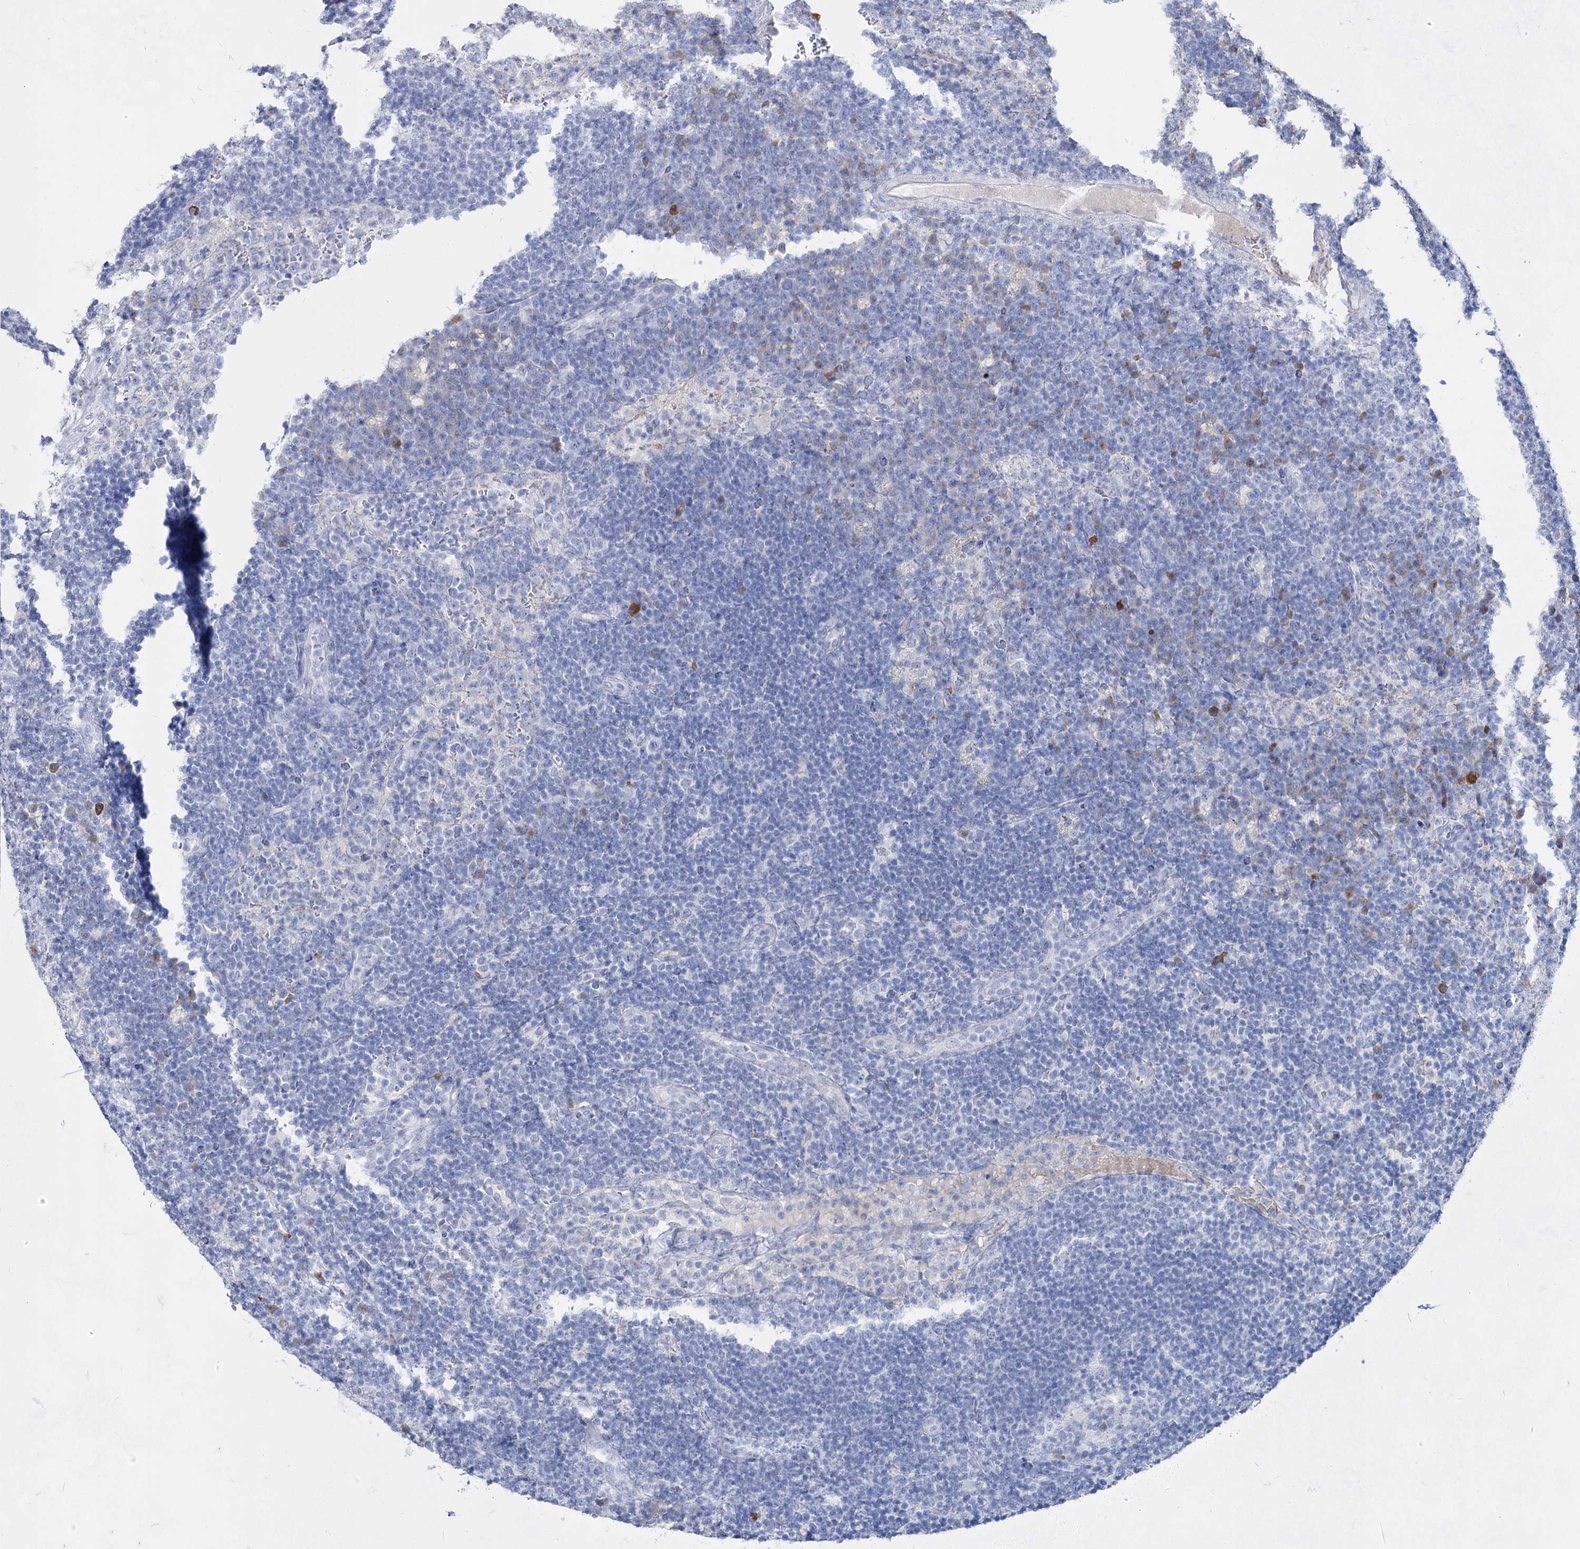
{"staining": {"intensity": "negative", "quantity": "none", "location": "none"}, "tissue": "lymph node", "cell_type": "Germinal center cells", "image_type": "normal", "snomed": [{"axis": "morphology", "description": "Normal tissue, NOS"}, {"axis": "topography", "description": "Lymph node"}], "caption": "Micrograph shows no significant protein staining in germinal center cells of unremarkable lymph node. The staining is performed using DAB (3,3'-diaminobenzidine) brown chromogen with nuclei counter-stained in using hematoxylin.", "gene": "ACRV1", "patient": {"sex": "female", "age": 70}}